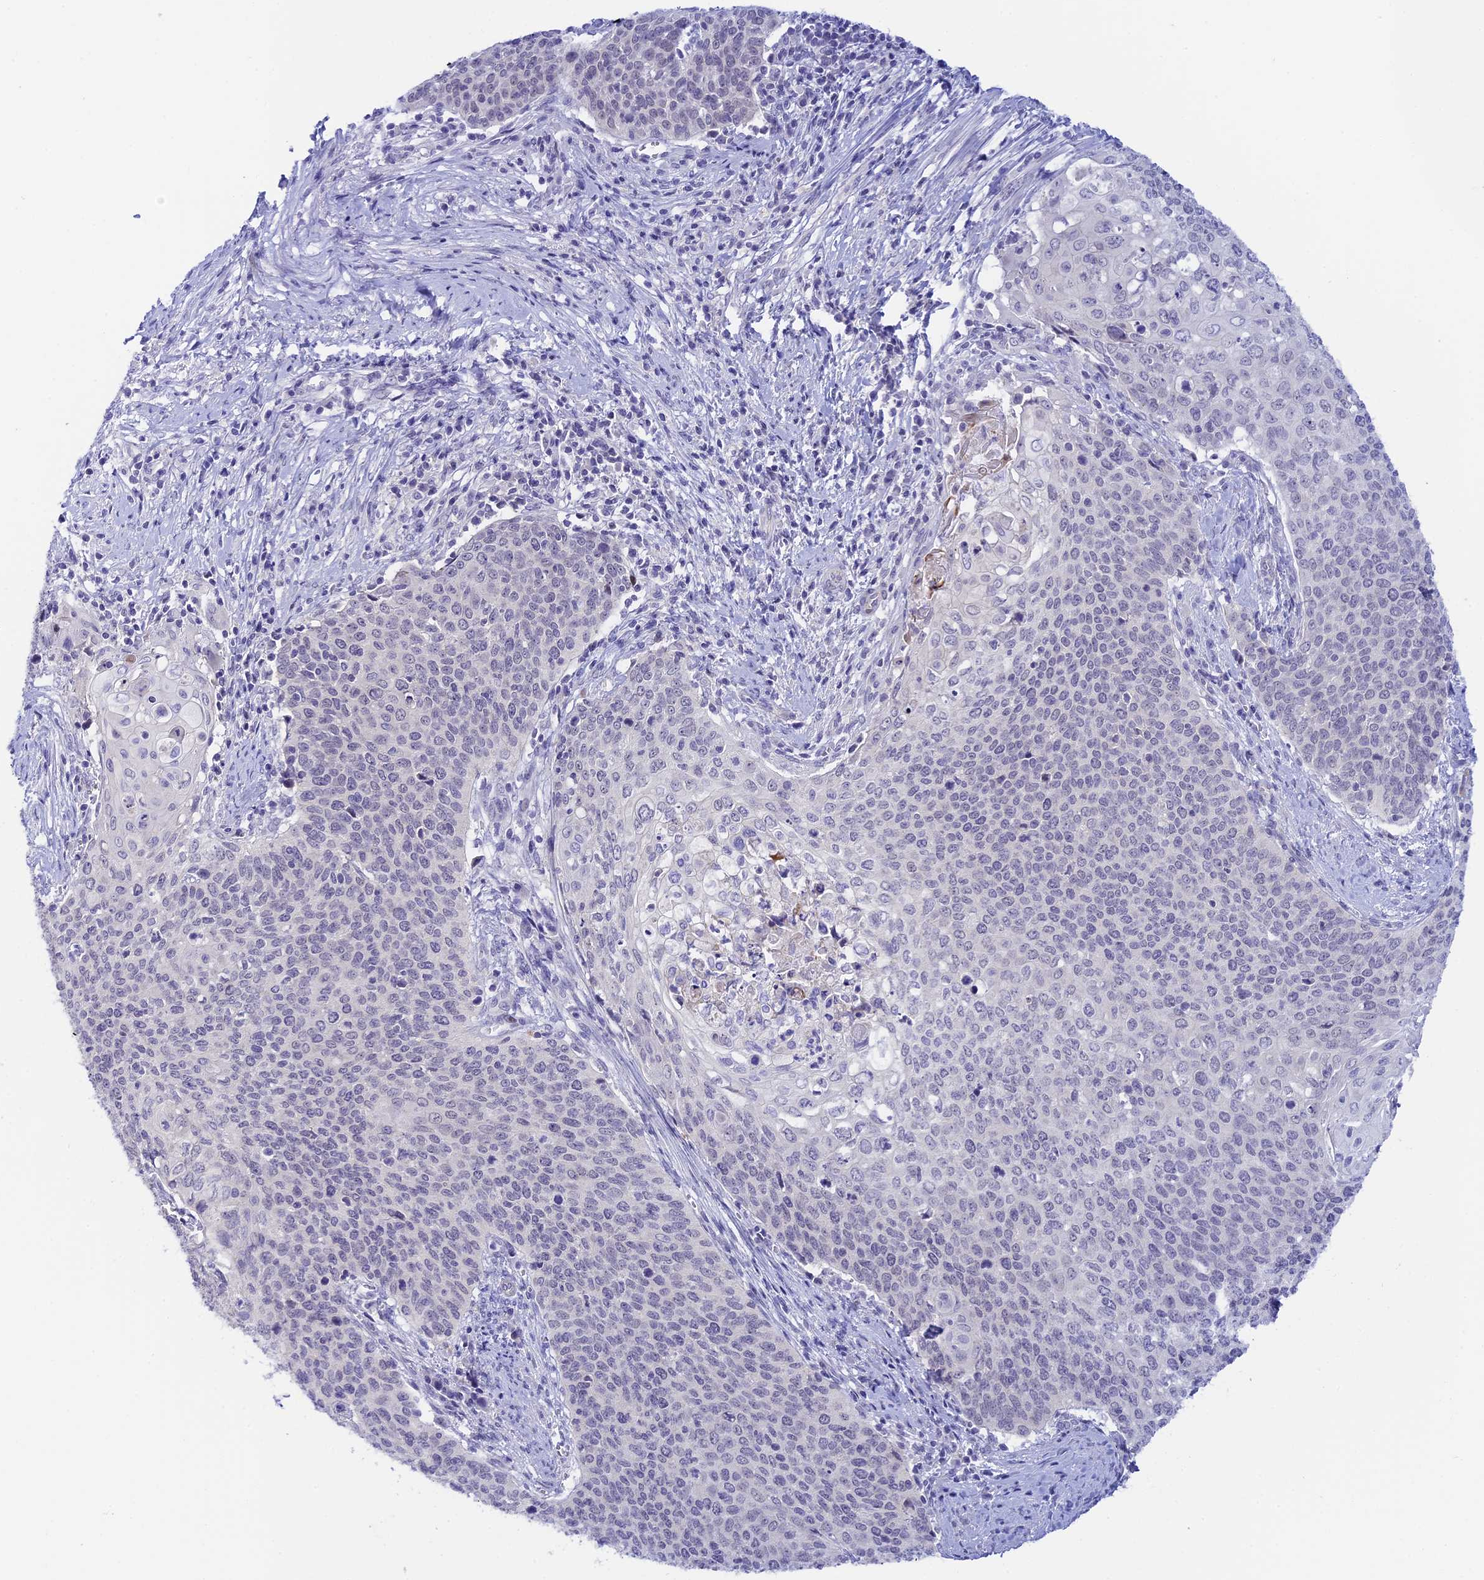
{"staining": {"intensity": "negative", "quantity": "none", "location": "none"}, "tissue": "cervical cancer", "cell_type": "Tumor cells", "image_type": "cancer", "snomed": [{"axis": "morphology", "description": "Squamous cell carcinoma, NOS"}, {"axis": "topography", "description": "Cervix"}], "caption": "The histopathology image reveals no staining of tumor cells in cervical cancer.", "gene": "RASGEF1B", "patient": {"sex": "female", "age": 39}}